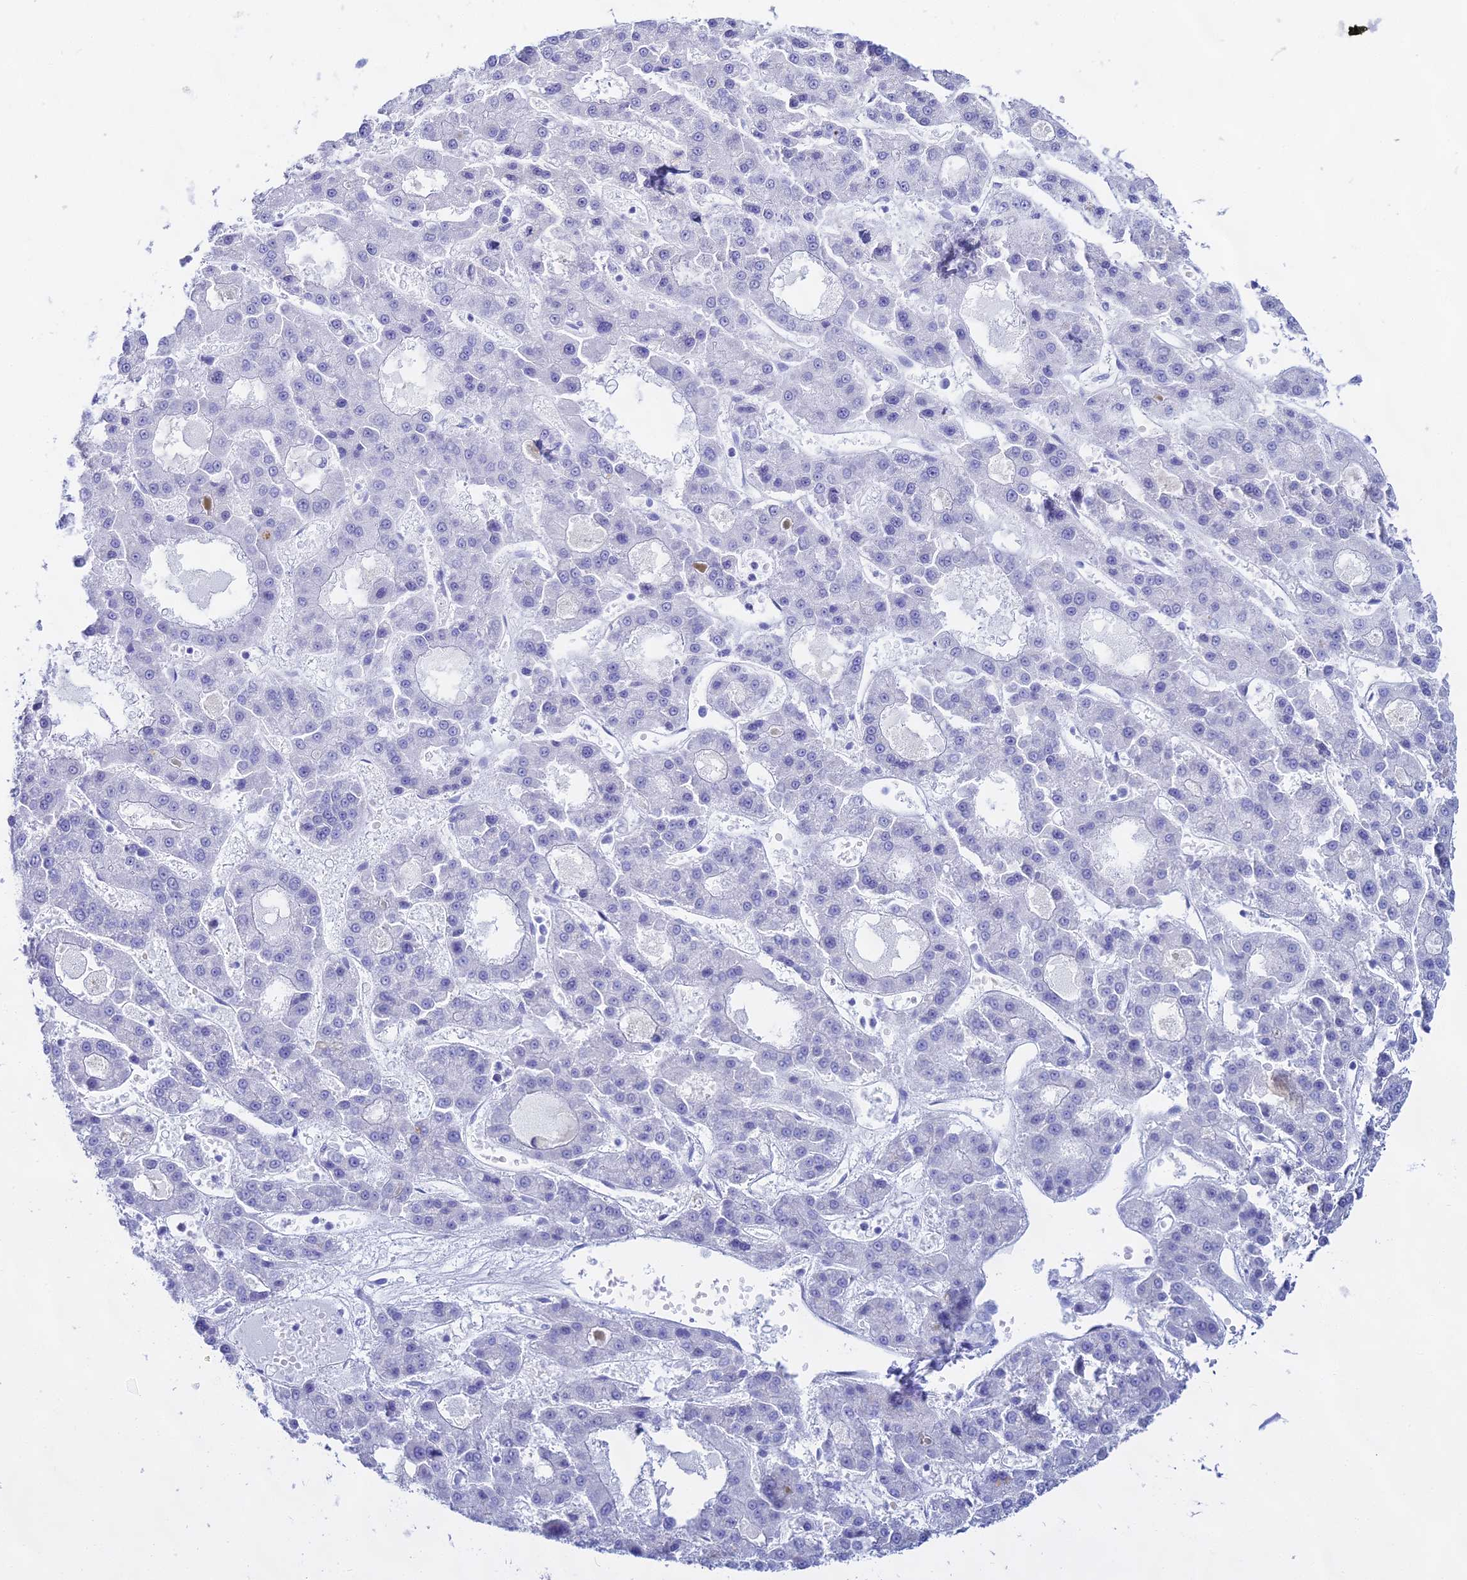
{"staining": {"intensity": "negative", "quantity": "none", "location": "none"}, "tissue": "liver cancer", "cell_type": "Tumor cells", "image_type": "cancer", "snomed": [{"axis": "morphology", "description": "Carcinoma, Hepatocellular, NOS"}, {"axis": "topography", "description": "Liver"}], "caption": "This histopathology image is of liver hepatocellular carcinoma stained with immunohistochemistry (IHC) to label a protein in brown with the nuclei are counter-stained blue. There is no staining in tumor cells. (DAB (3,3'-diaminobenzidine) IHC, high magnification).", "gene": "CGB2", "patient": {"sex": "male", "age": 70}}